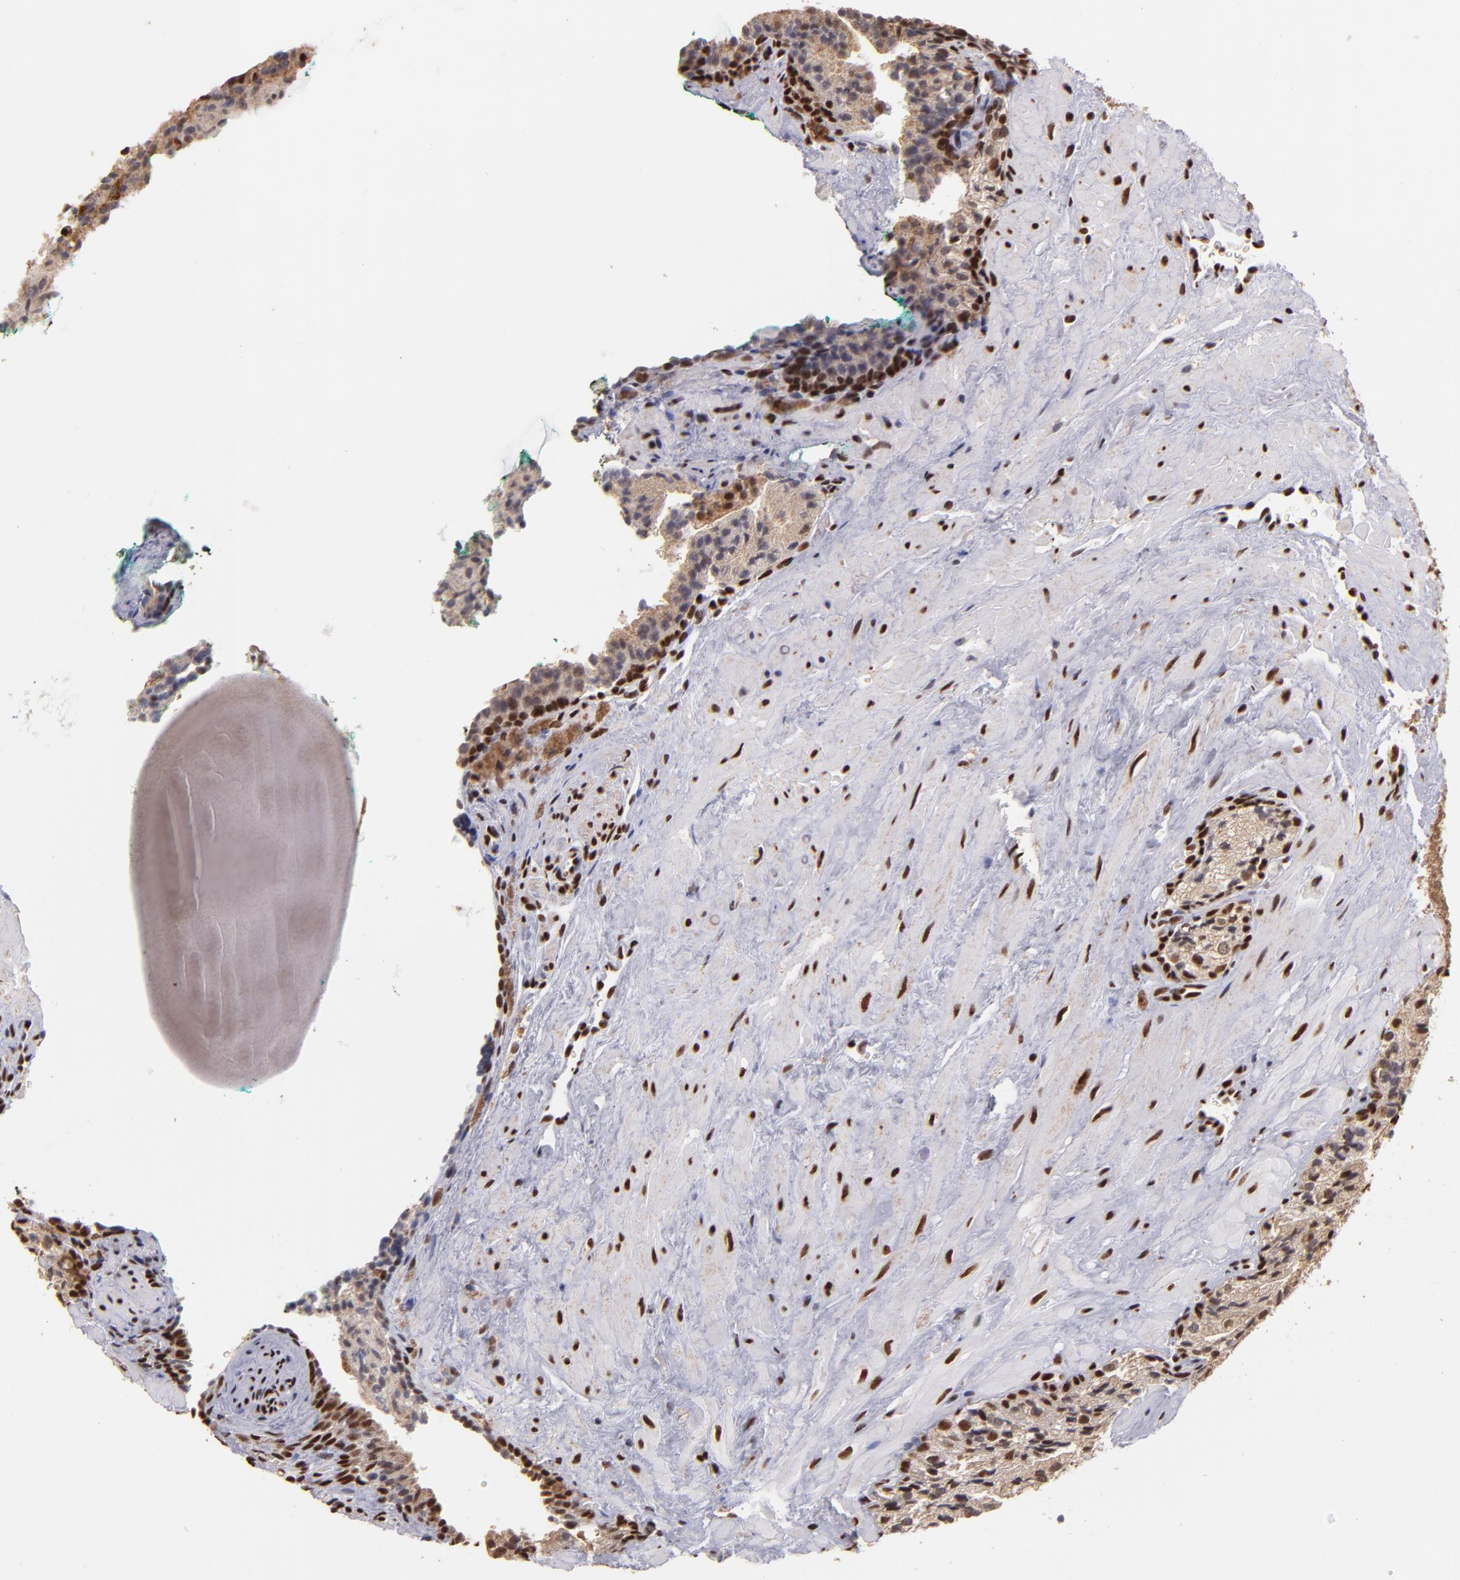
{"staining": {"intensity": "moderate", "quantity": ">75%", "location": "nuclear"}, "tissue": "prostate cancer", "cell_type": "Tumor cells", "image_type": "cancer", "snomed": [{"axis": "morphology", "description": "Adenocarcinoma, Medium grade"}, {"axis": "topography", "description": "Prostate"}], "caption": "Prostate cancer stained with a protein marker exhibits moderate staining in tumor cells.", "gene": "SP1", "patient": {"sex": "male", "age": 64}}